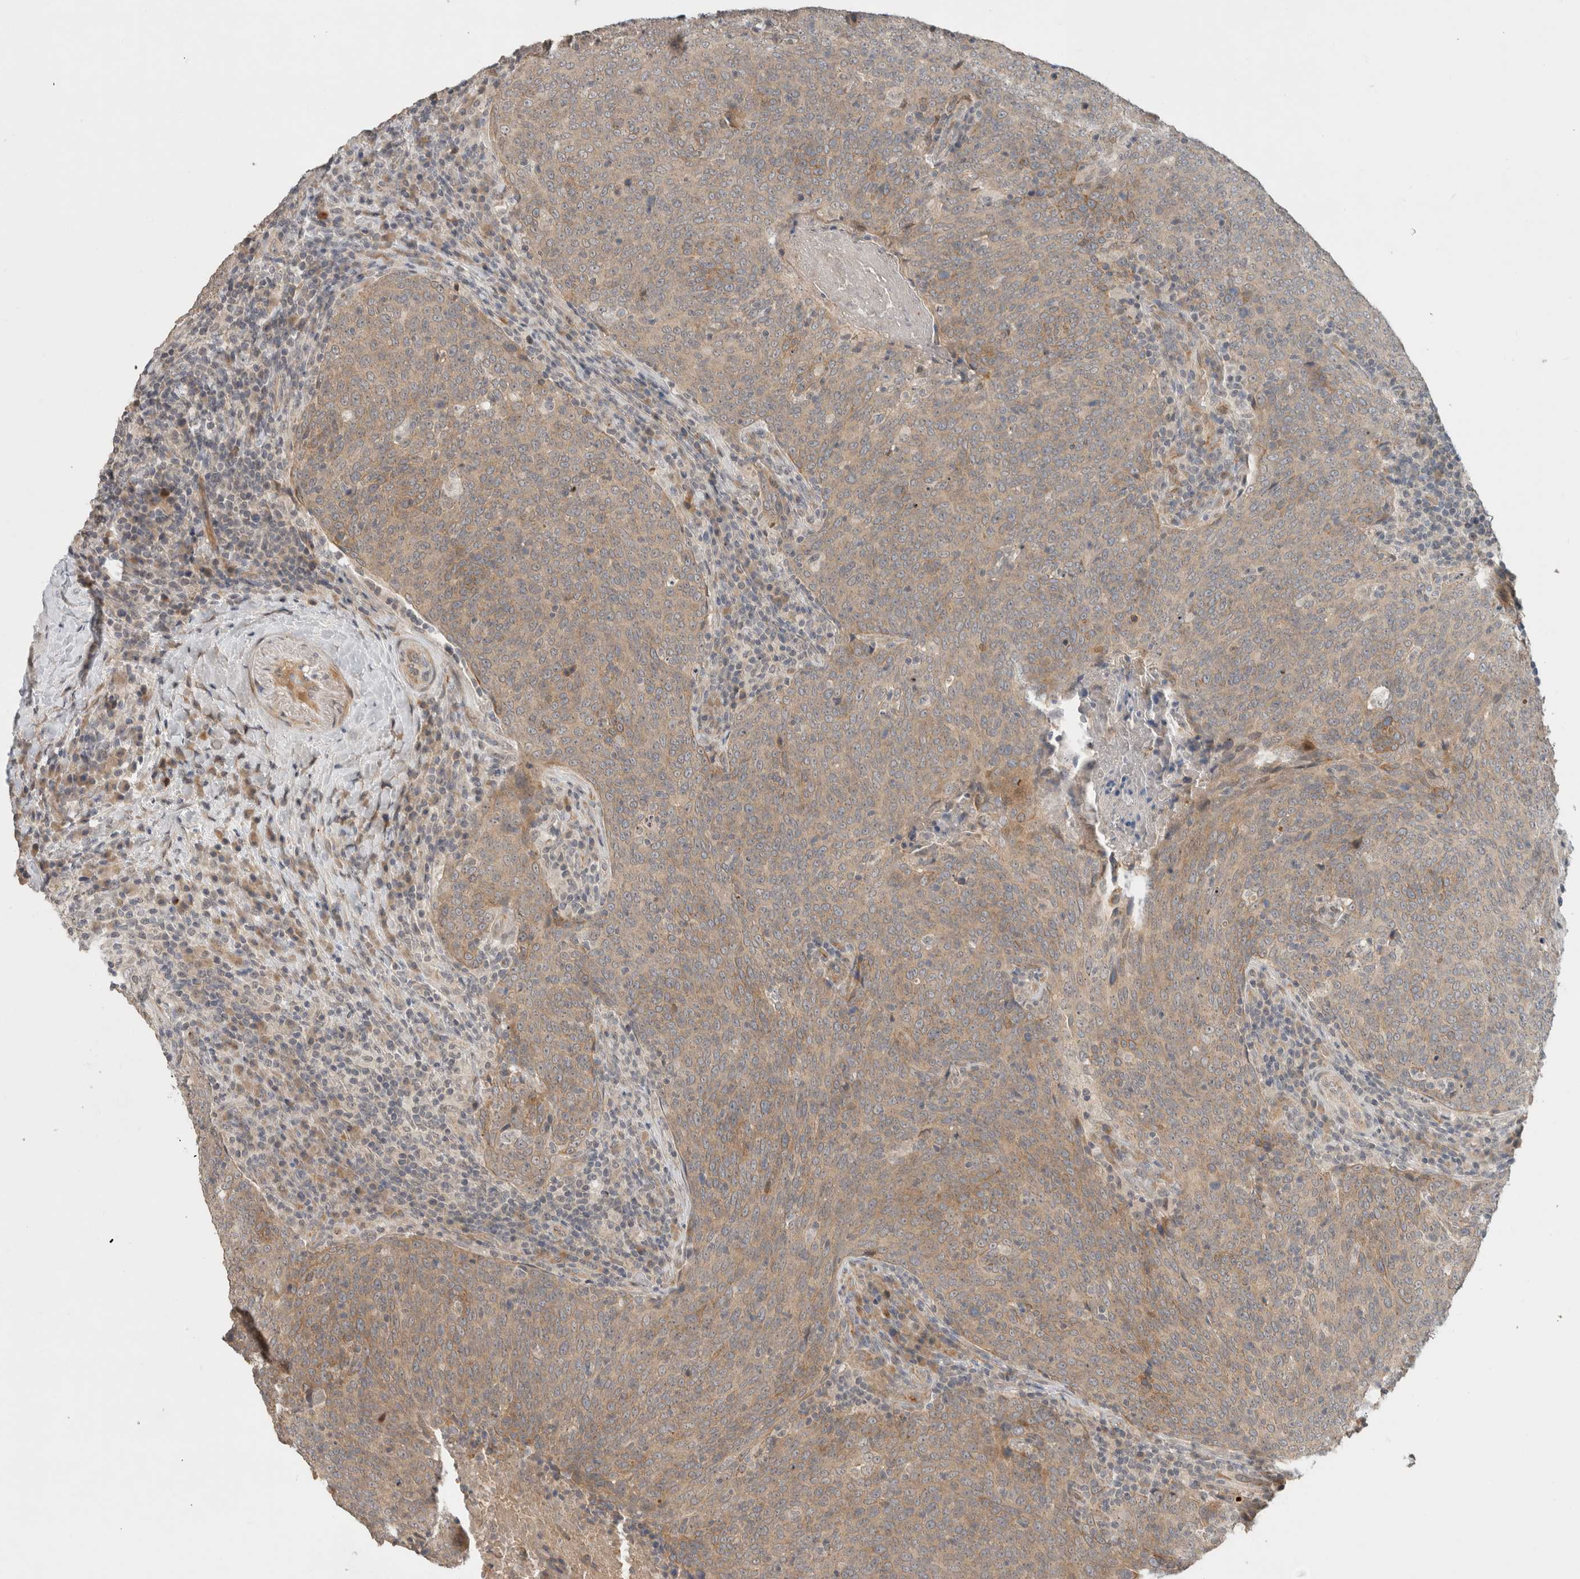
{"staining": {"intensity": "weak", "quantity": ">75%", "location": "cytoplasmic/membranous"}, "tissue": "head and neck cancer", "cell_type": "Tumor cells", "image_type": "cancer", "snomed": [{"axis": "morphology", "description": "Squamous cell carcinoma, NOS"}, {"axis": "morphology", "description": "Squamous cell carcinoma, metastatic, NOS"}, {"axis": "topography", "description": "Lymph node"}, {"axis": "topography", "description": "Head-Neck"}], "caption": "DAB immunohistochemical staining of human head and neck cancer (metastatic squamous cell carcinoma) shows weak cytoplasmic/membranous protein positivity in about >75% of tumor cells.", "gene": "ERCC6L2", "patient": {"sex": "male", "age": 62}}